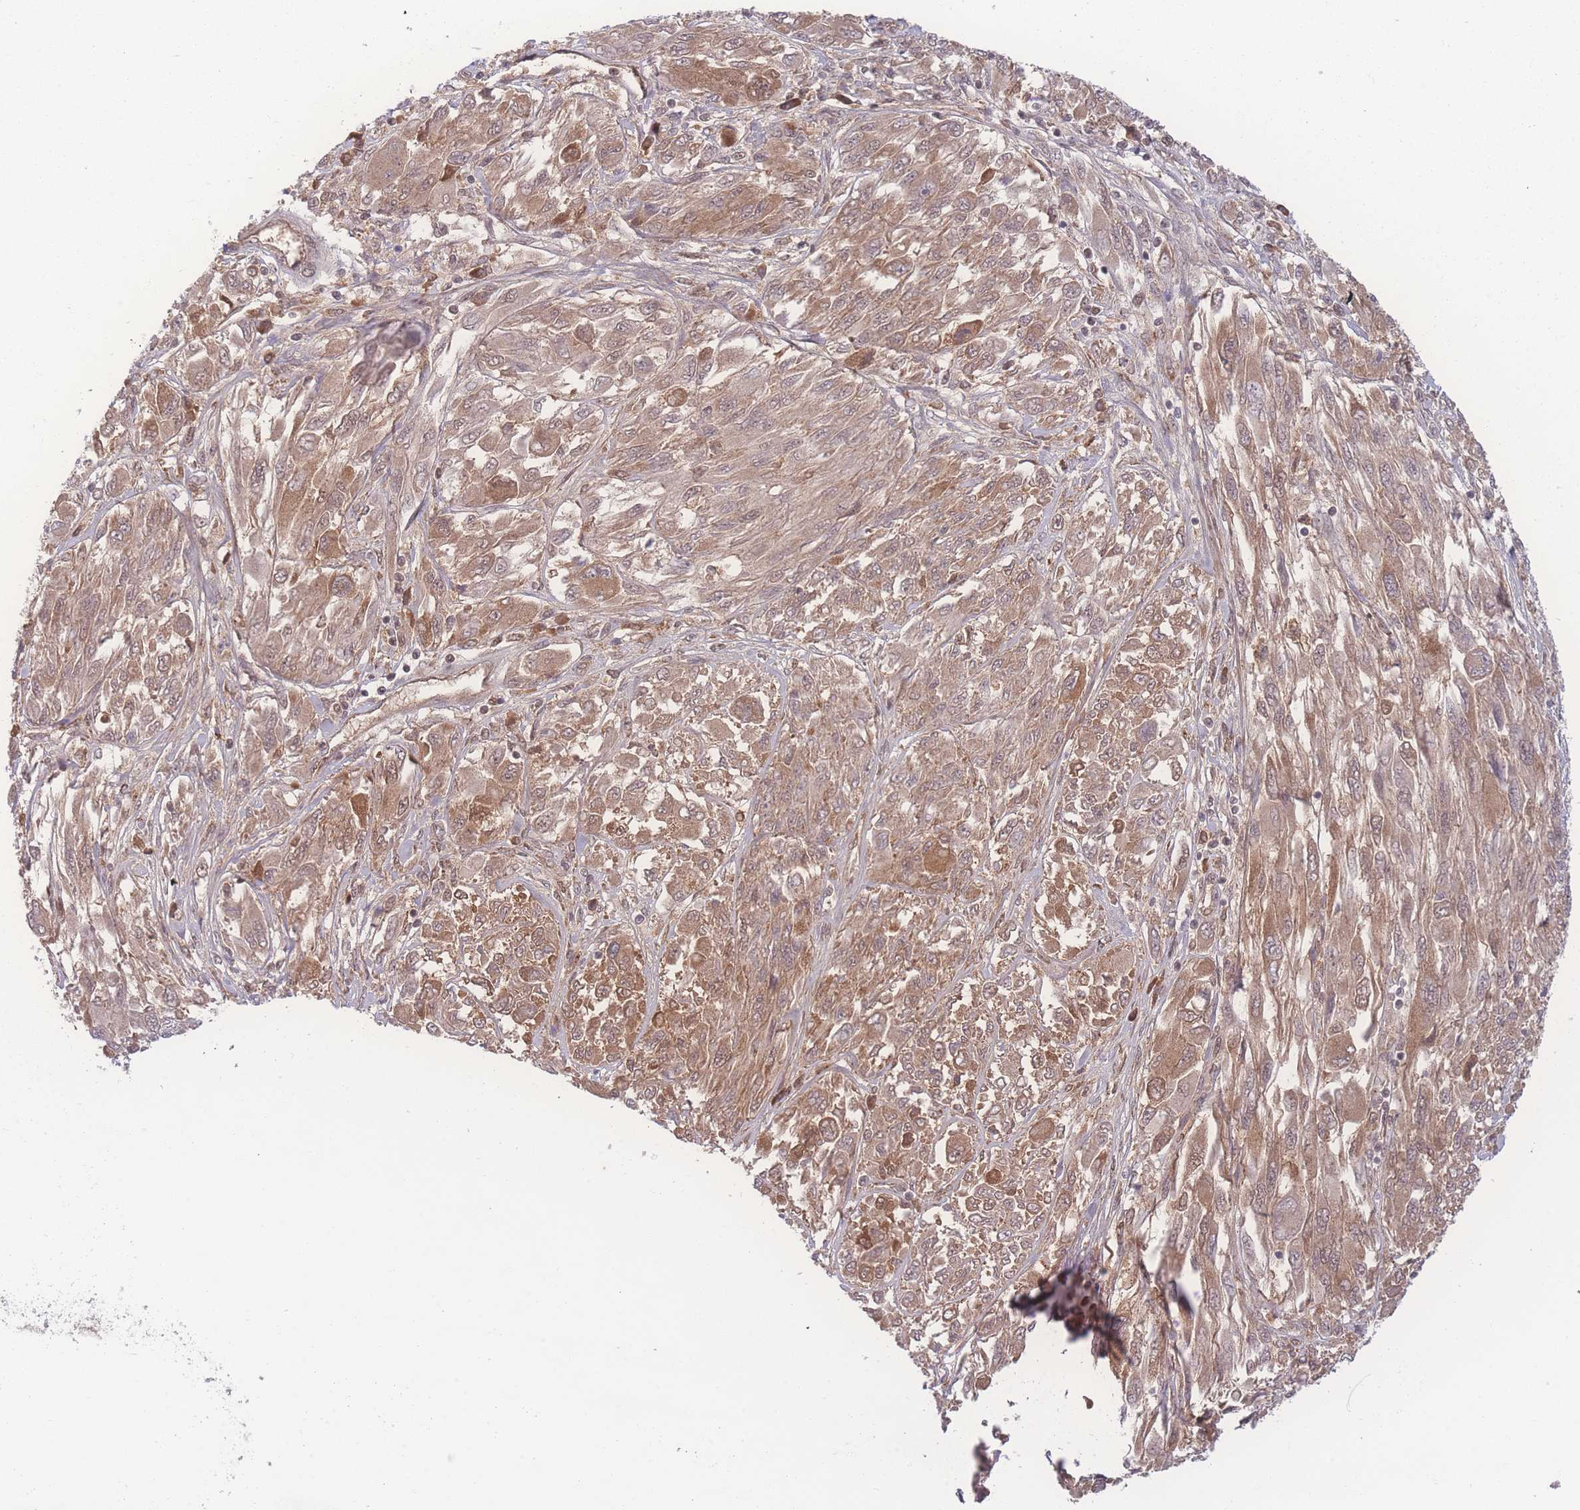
{"staining": {"intensity": "moderate", "quantity": "25%-75%", "location": "cytoplasmic/membranous"}, "tissue": "melanoma", "cell_type": "Tumor cells", "image_type": "cancer", "snomed": [{"axis": "morphology", "description": "Malignant melanoma, NOS"}, {"axis": "topography", "description": "Skin"}], "caption": "High-magnification brightfield microscopy of melanoma stained with DAB (brown) and counterstained with hematoxylin (blue). tumor cells exhibit moderate cytoplasmic/membranous positivity is identified in approximately25%-75% of cells.", "gene": "RAVER1", "patient": {"sex": "female", "age": 91}}